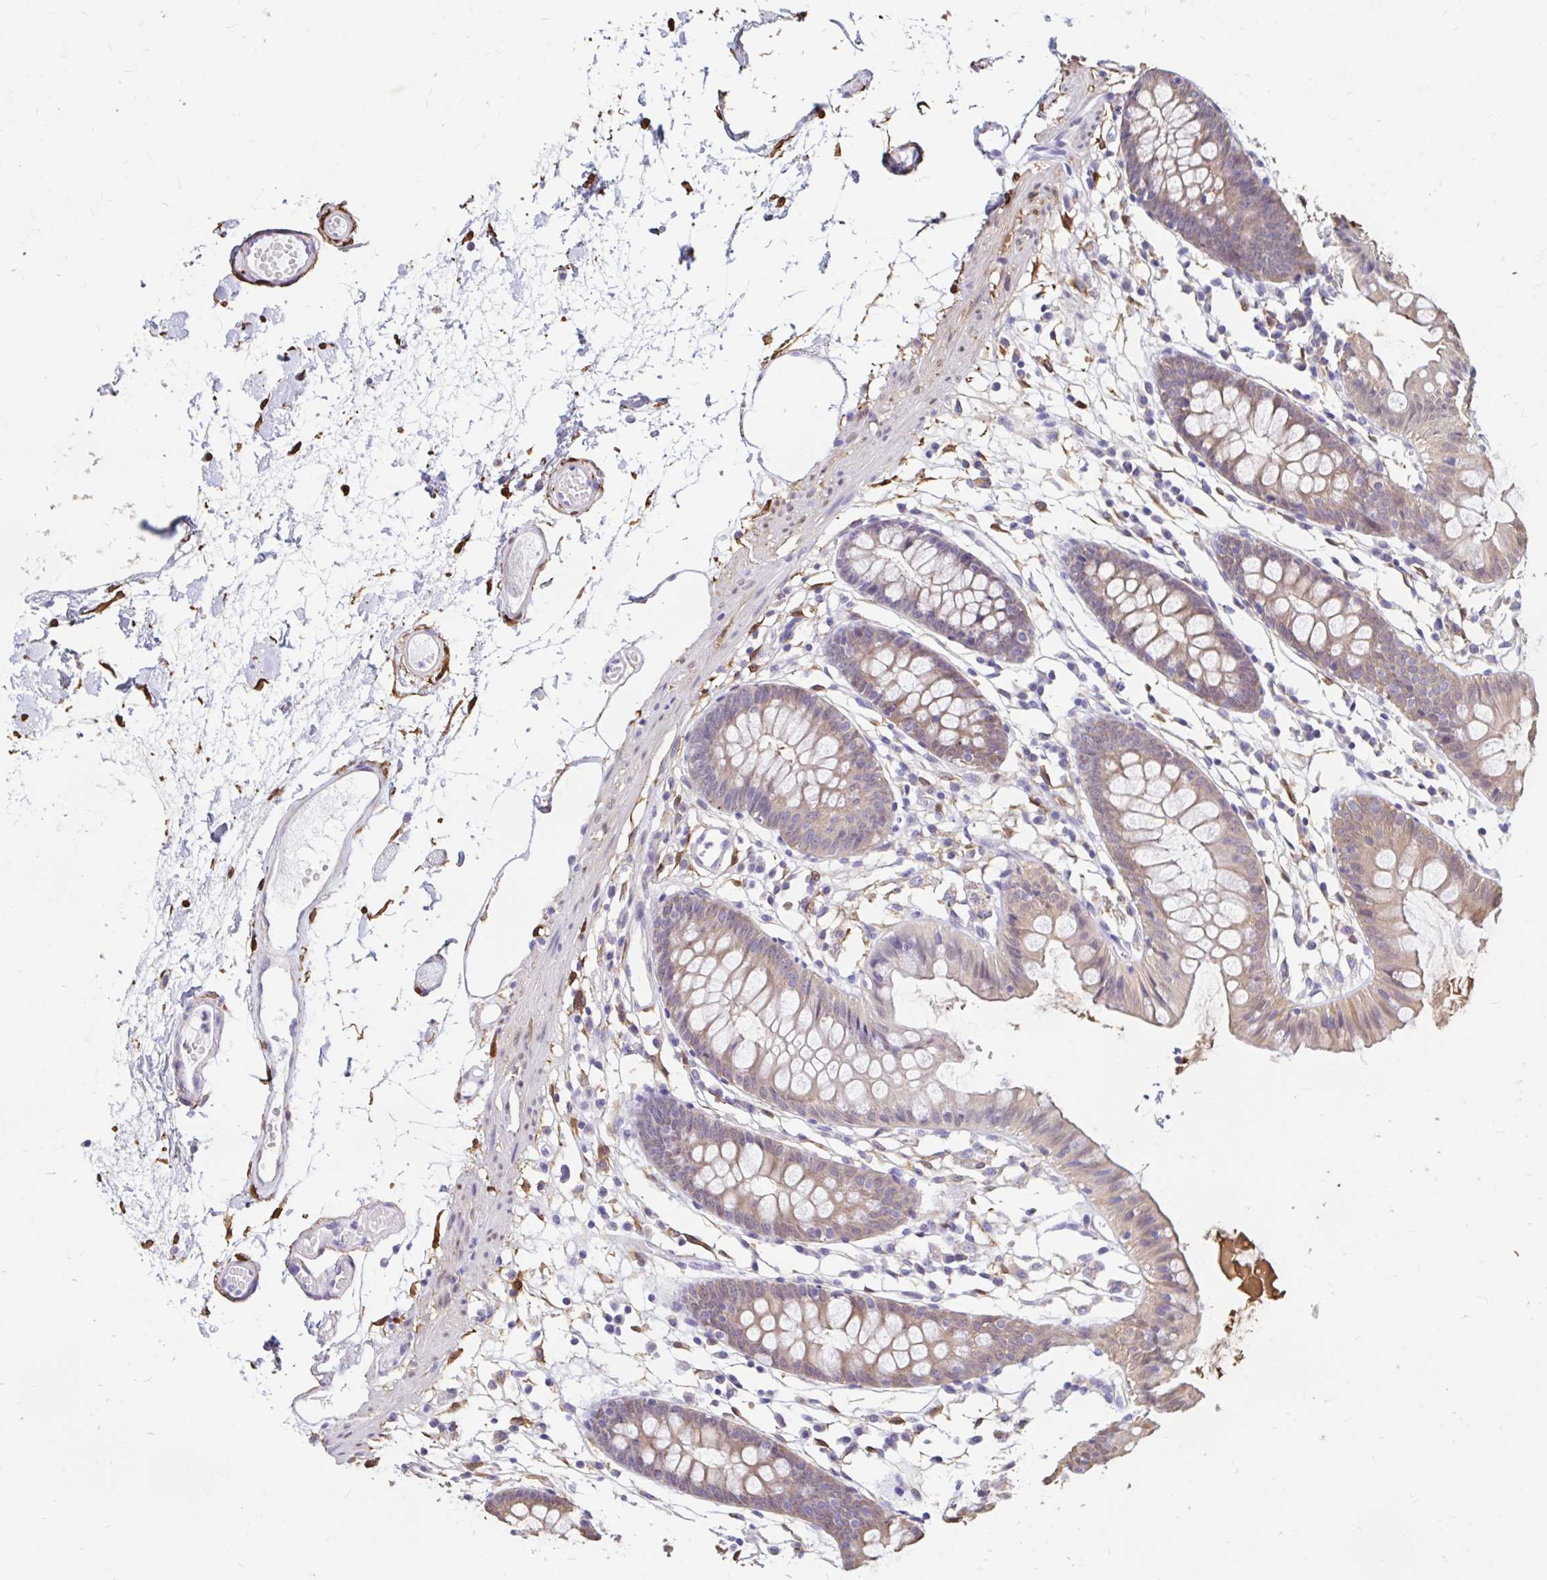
{"staining": {"intensity": "negative", "quantity": "none", "location": "none"}, "tissue": "colon", "cell_type": "Endothelial cells", "image_type": "normal", "snomed": [{"axis": "morphology", "description": "Normal tissue, NOS"}, {"axis": "topography", "description": "Colon"}], "caption": "This is a photomicrograph of immunohistochemistry (IHC) staining of benign colon, which shows no positivity in endothelial cells. (Stains: DAB (3,3'-diaminobenzidine) immunohistochemistry with hematoxylin counter stain, Microscopy: brightfield microscopy at high magnification).", "gene": "ADH1A", "patient": {"sex": "female", "age": 84}}